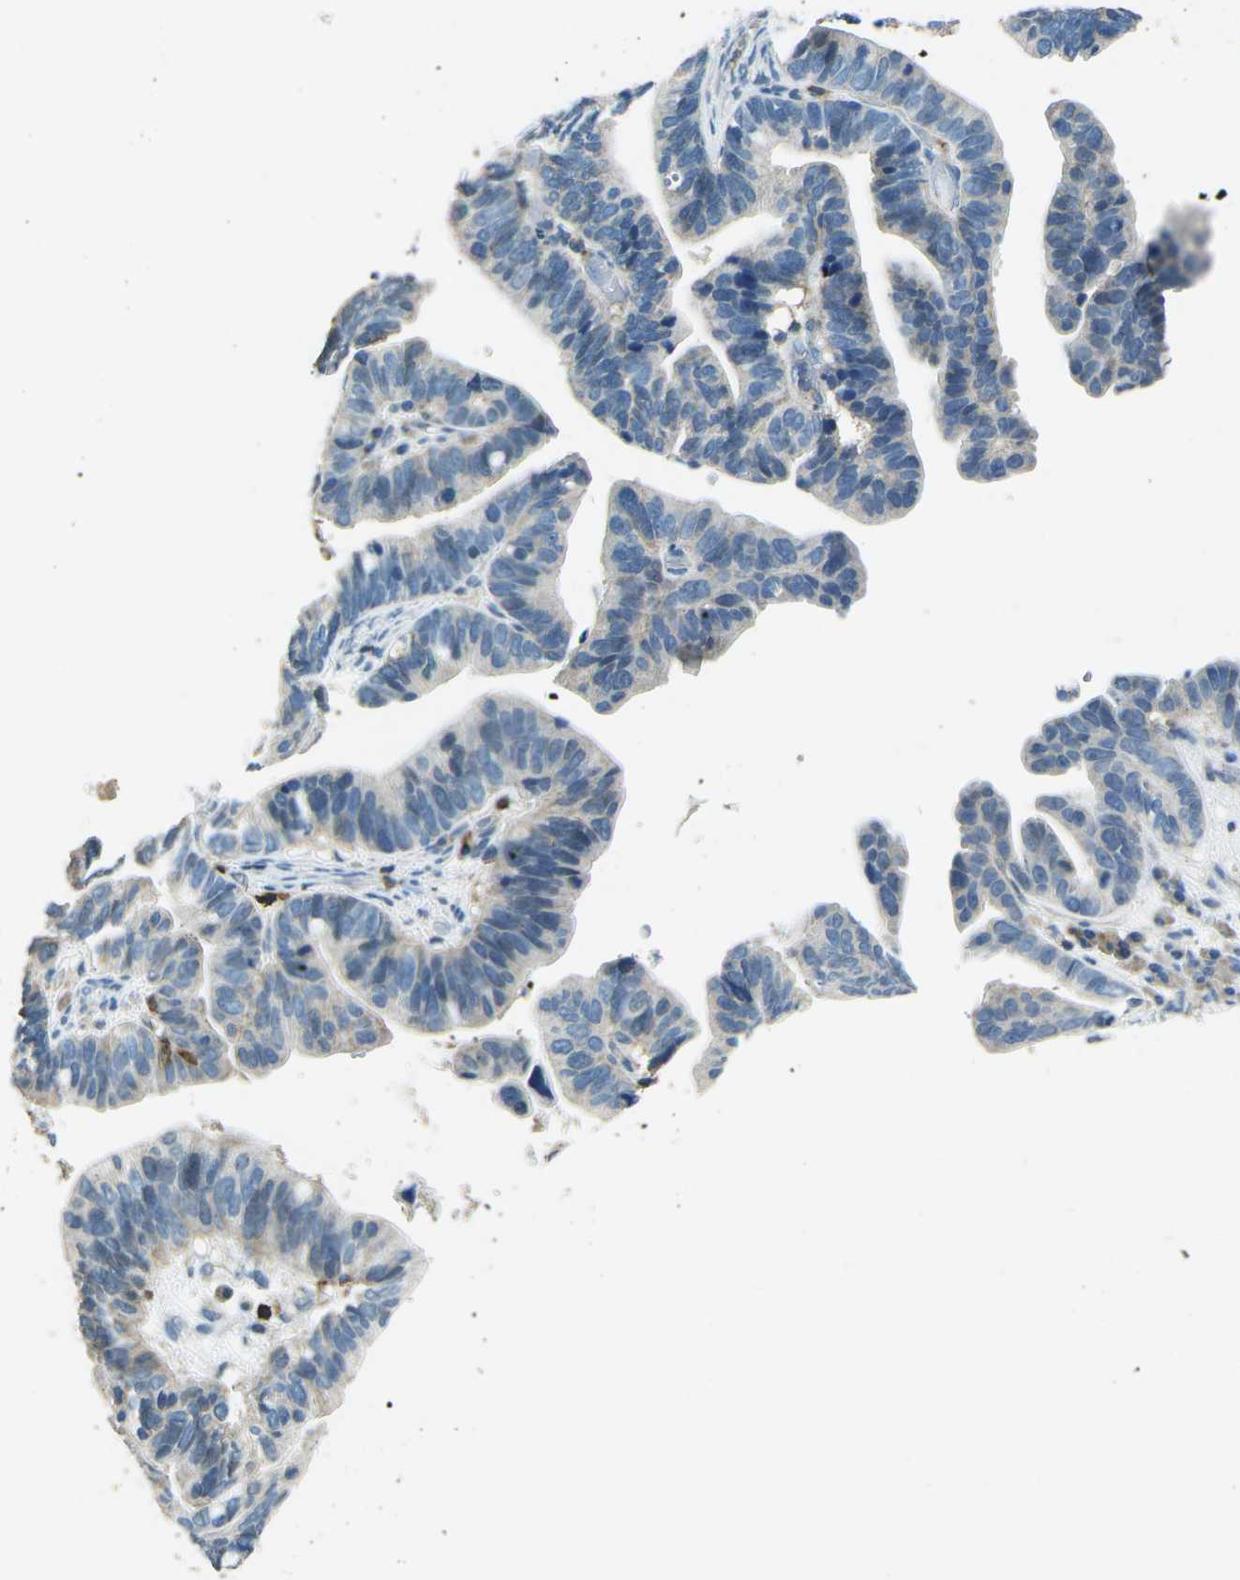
{"staining": {"intensity": "negative", "quantity": "none", "location": "none"}, "tissue": "ovarian cancer", "cell_type": "Tumor cells", "image_type": "cancer", "snomed": [{"axis": "morphology", "description": "Cystadenocarcinoma, serous, NOS"}, {"axis": "topography", "description": "Ovary"}], "caption": "Immunohistochemical staining of ovarian serous cystadenocarcinoma displays no significant staining in tumor cells.", "gene": "CD6", "patient": {"sex": "female", "age": 56}}